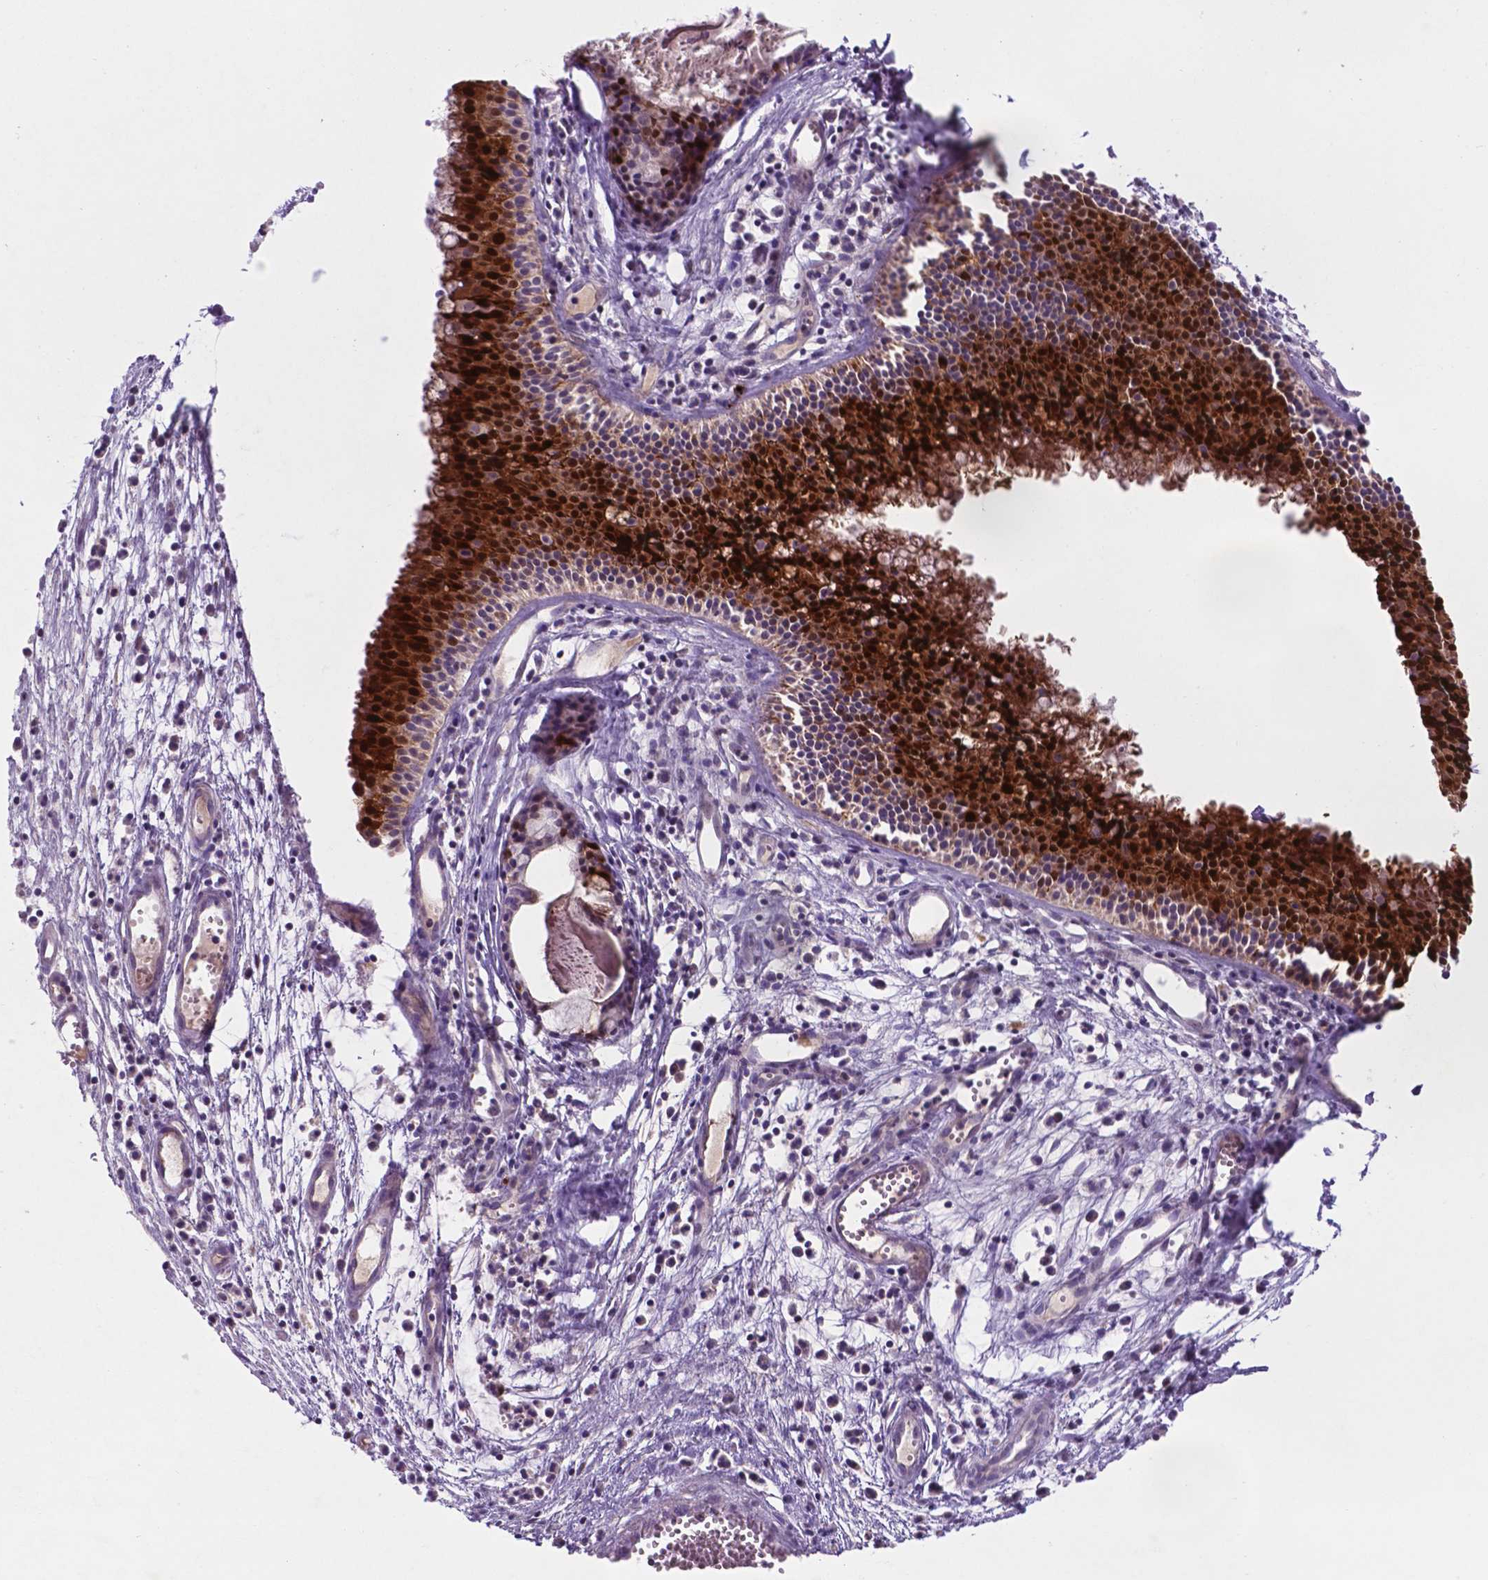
{"staining": {"intensity": "strong", "quantity": ">75%", "location": "cytoplasmic/membranous,nuclear"}, "tissue": "nasopharynx", "cell_type": "Respiratory epithelial cells", "image_type": "normal", "snomed": [{"axis": "morphology", "description": "Normal tissue, NOS"}, {"axis": "topography", "description": "Nasopharynx"}], "caption": "Immunohistochemistry of unremarkable nasopharynx shows high levels of strong cytoplasmic/membranous,nuclear positivity in about >75% of respiratory epithelial cells.", "gene": "TM4SF20", "patient": {"sex": "male", "age": 31}}